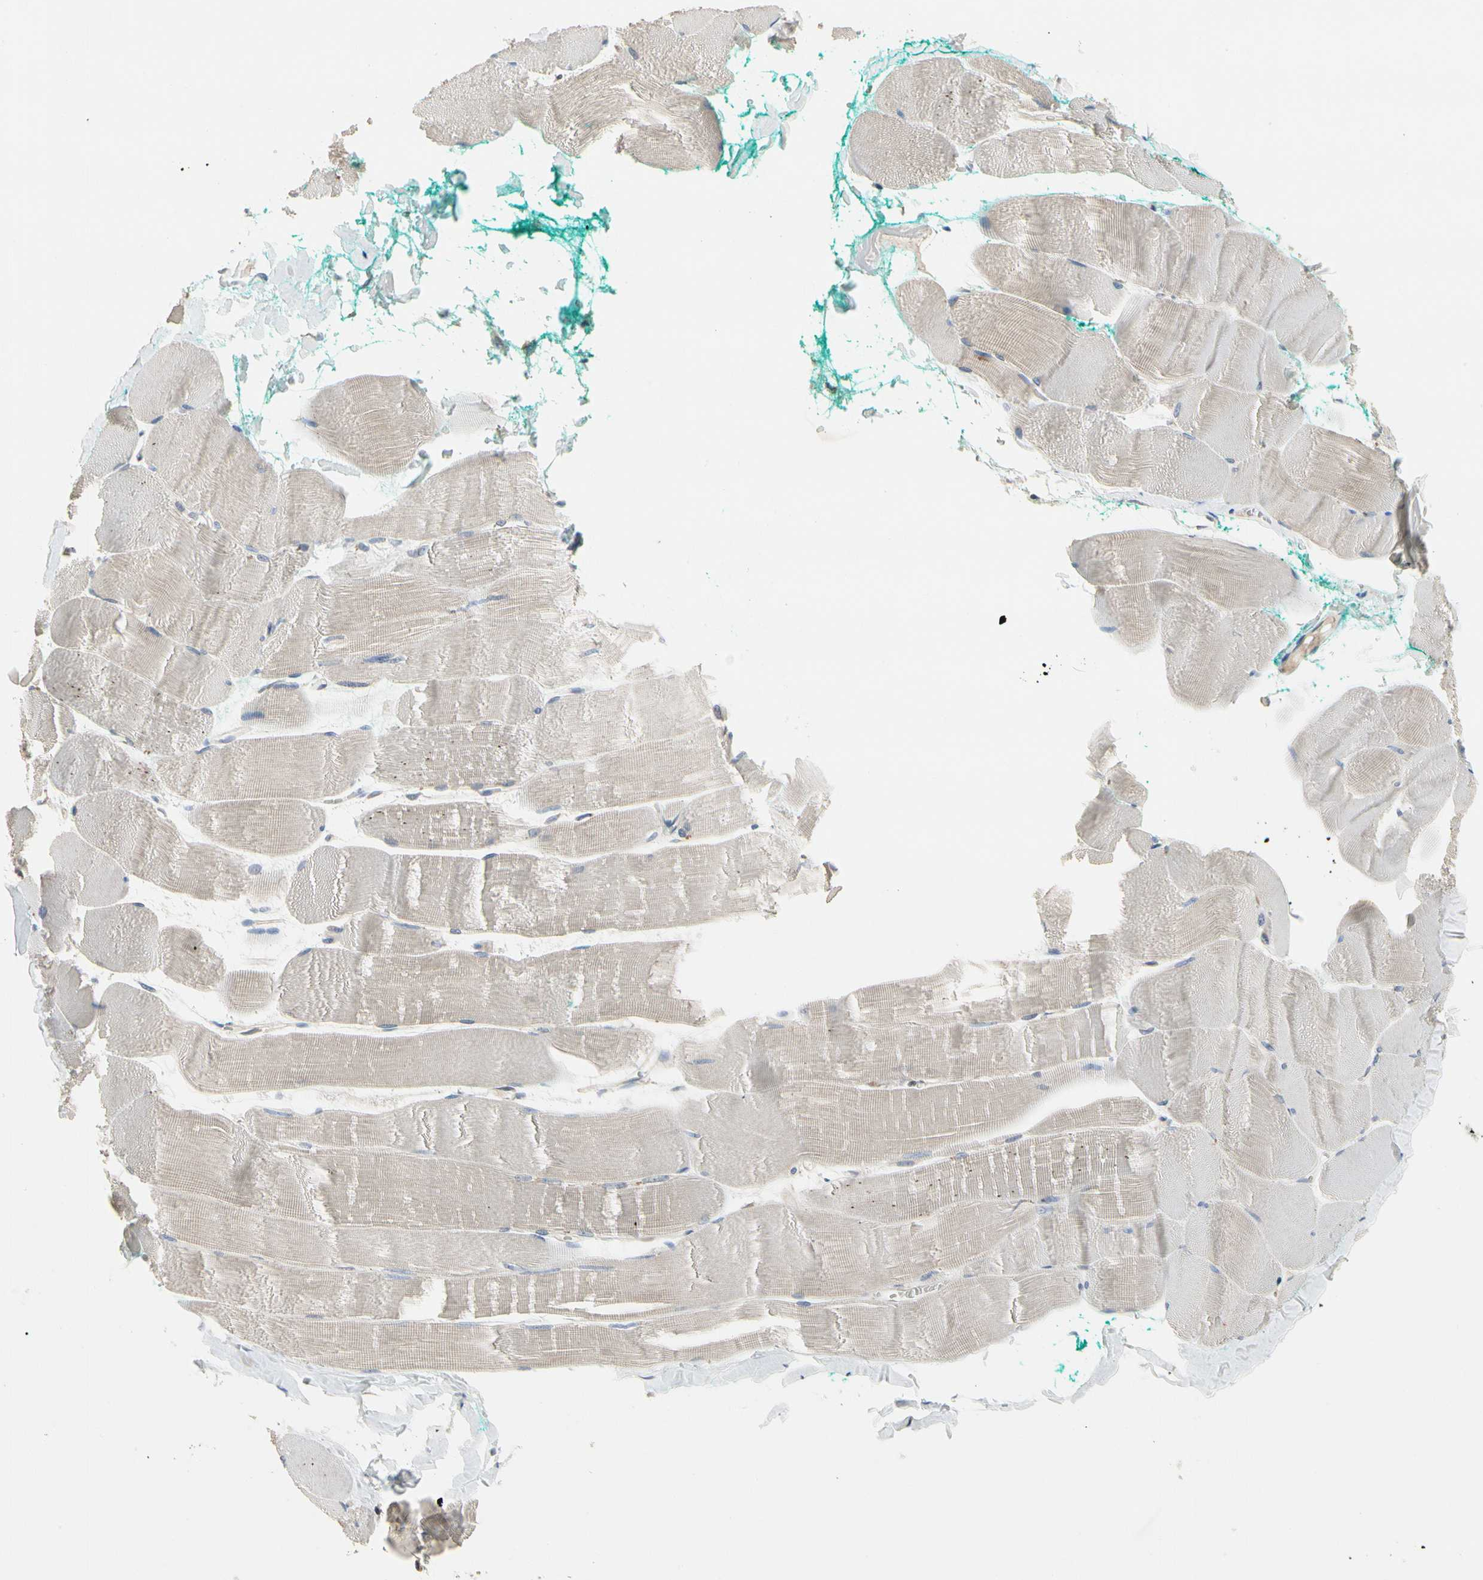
{"staining": {"intensity": "negative", "quantity": "none", "location": "none"}, "tissue": "skeletal muscle", "cell_type": "Myocytes", "image_type": "normal", "snomed": [{"axis": "morphology", "description": "Normal tissue, NOS"}, {"axis": "morphology", "description": "Squamous cell carcinoma, NOS"}, {"axis": "topography", "description": "Skeletal muscle"}], "caption": "Immunohistochemical staining of benign skeletal muscle exhibits no significant expression in myocytes.", "gene": "MMEL1", "patient": {"sex": "male", "age": 51}}